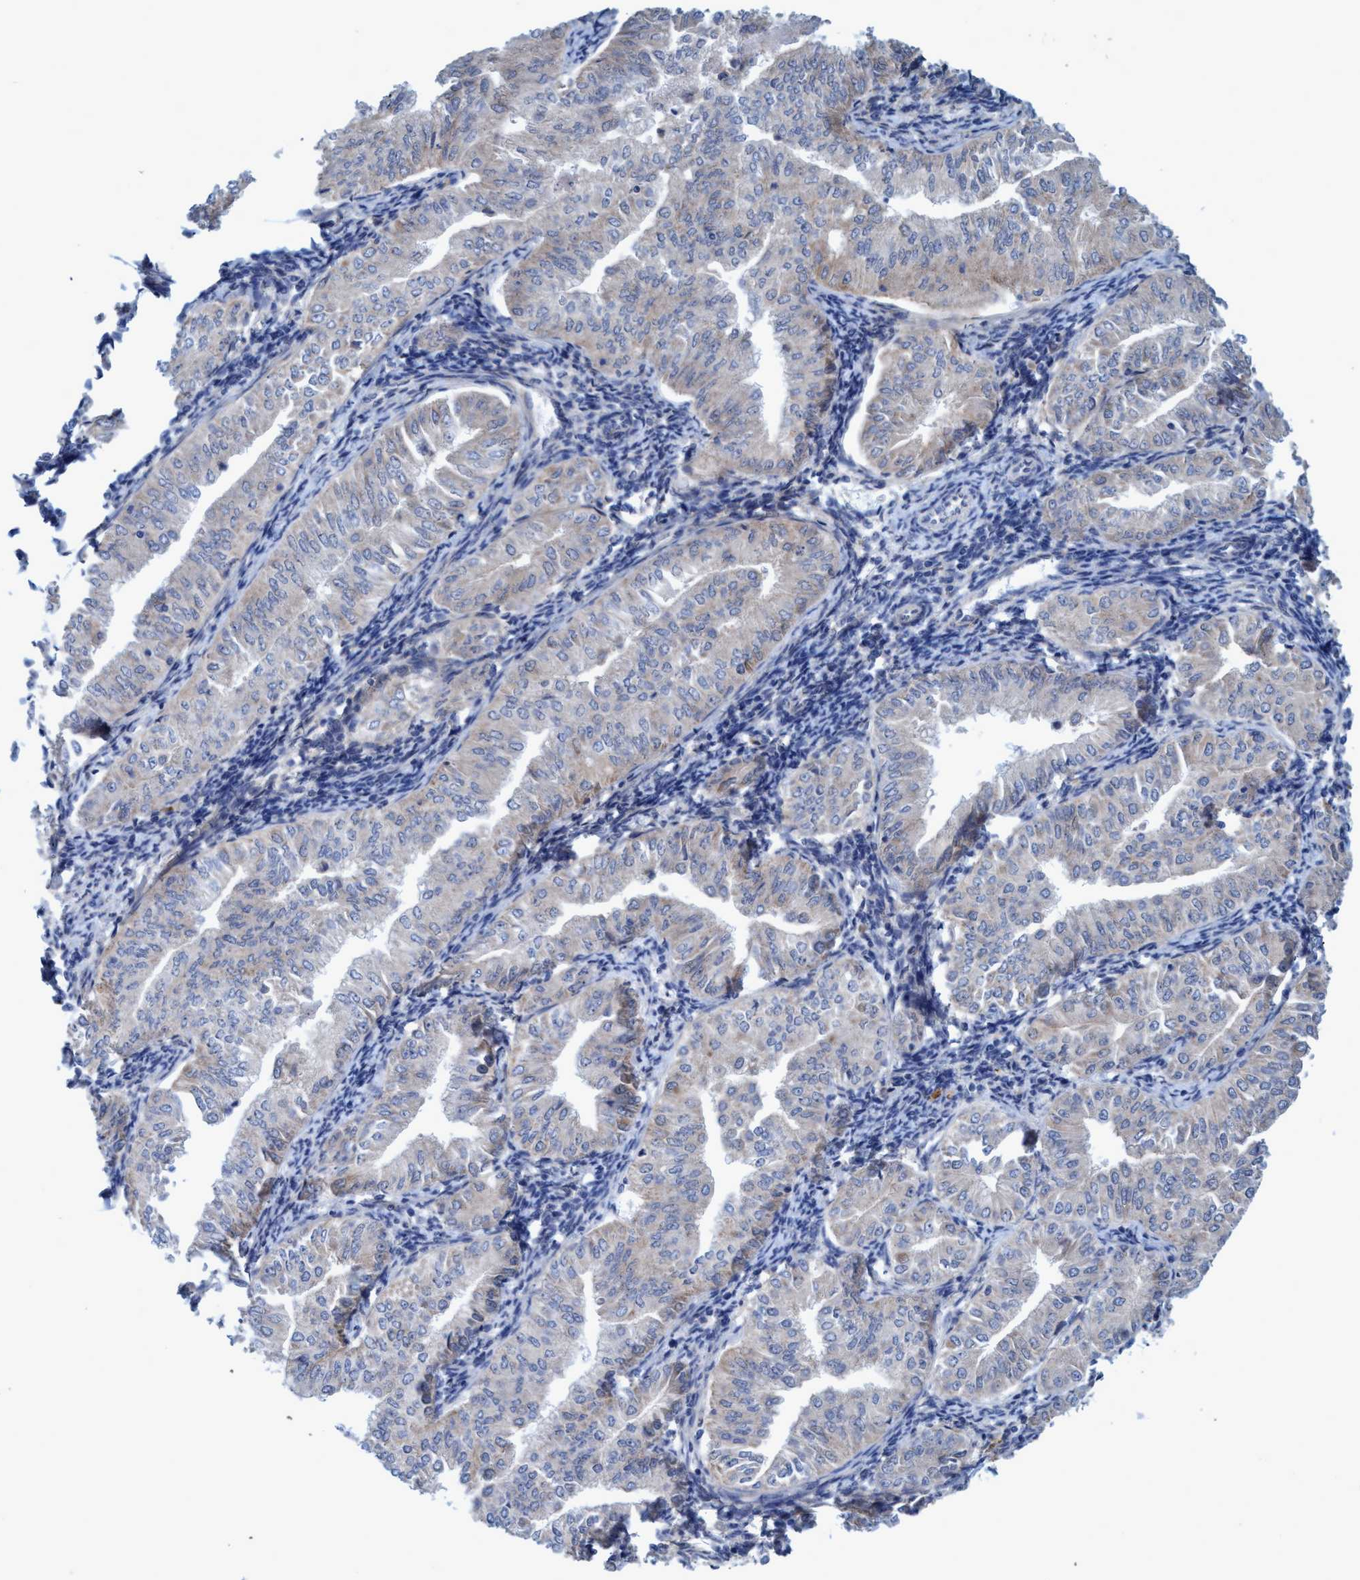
{"staining": {"intensity": "weak", "quantity": "<25%", "location": "cytoplasmic/membranous"}, "tissue": "endometrial cancer", "cell_type": "Tumor cells", "image_type": "cancer", "snomed": [{"axis": "morphology", "description": "Normal tissue, NOS"}, {"axis": "morphology", "description": "Adenocarcinoma, NOS"}, {"axis": "topography", "description": "Endometrium"}], "caption": "Endometrial cancer (adenocarcinoma) stained for a protein using immunohistochemistry (IHC) exhibits no staining tumor cells.", "gene": "GULP1", "patient": {"sex": "female", "age": 53}}